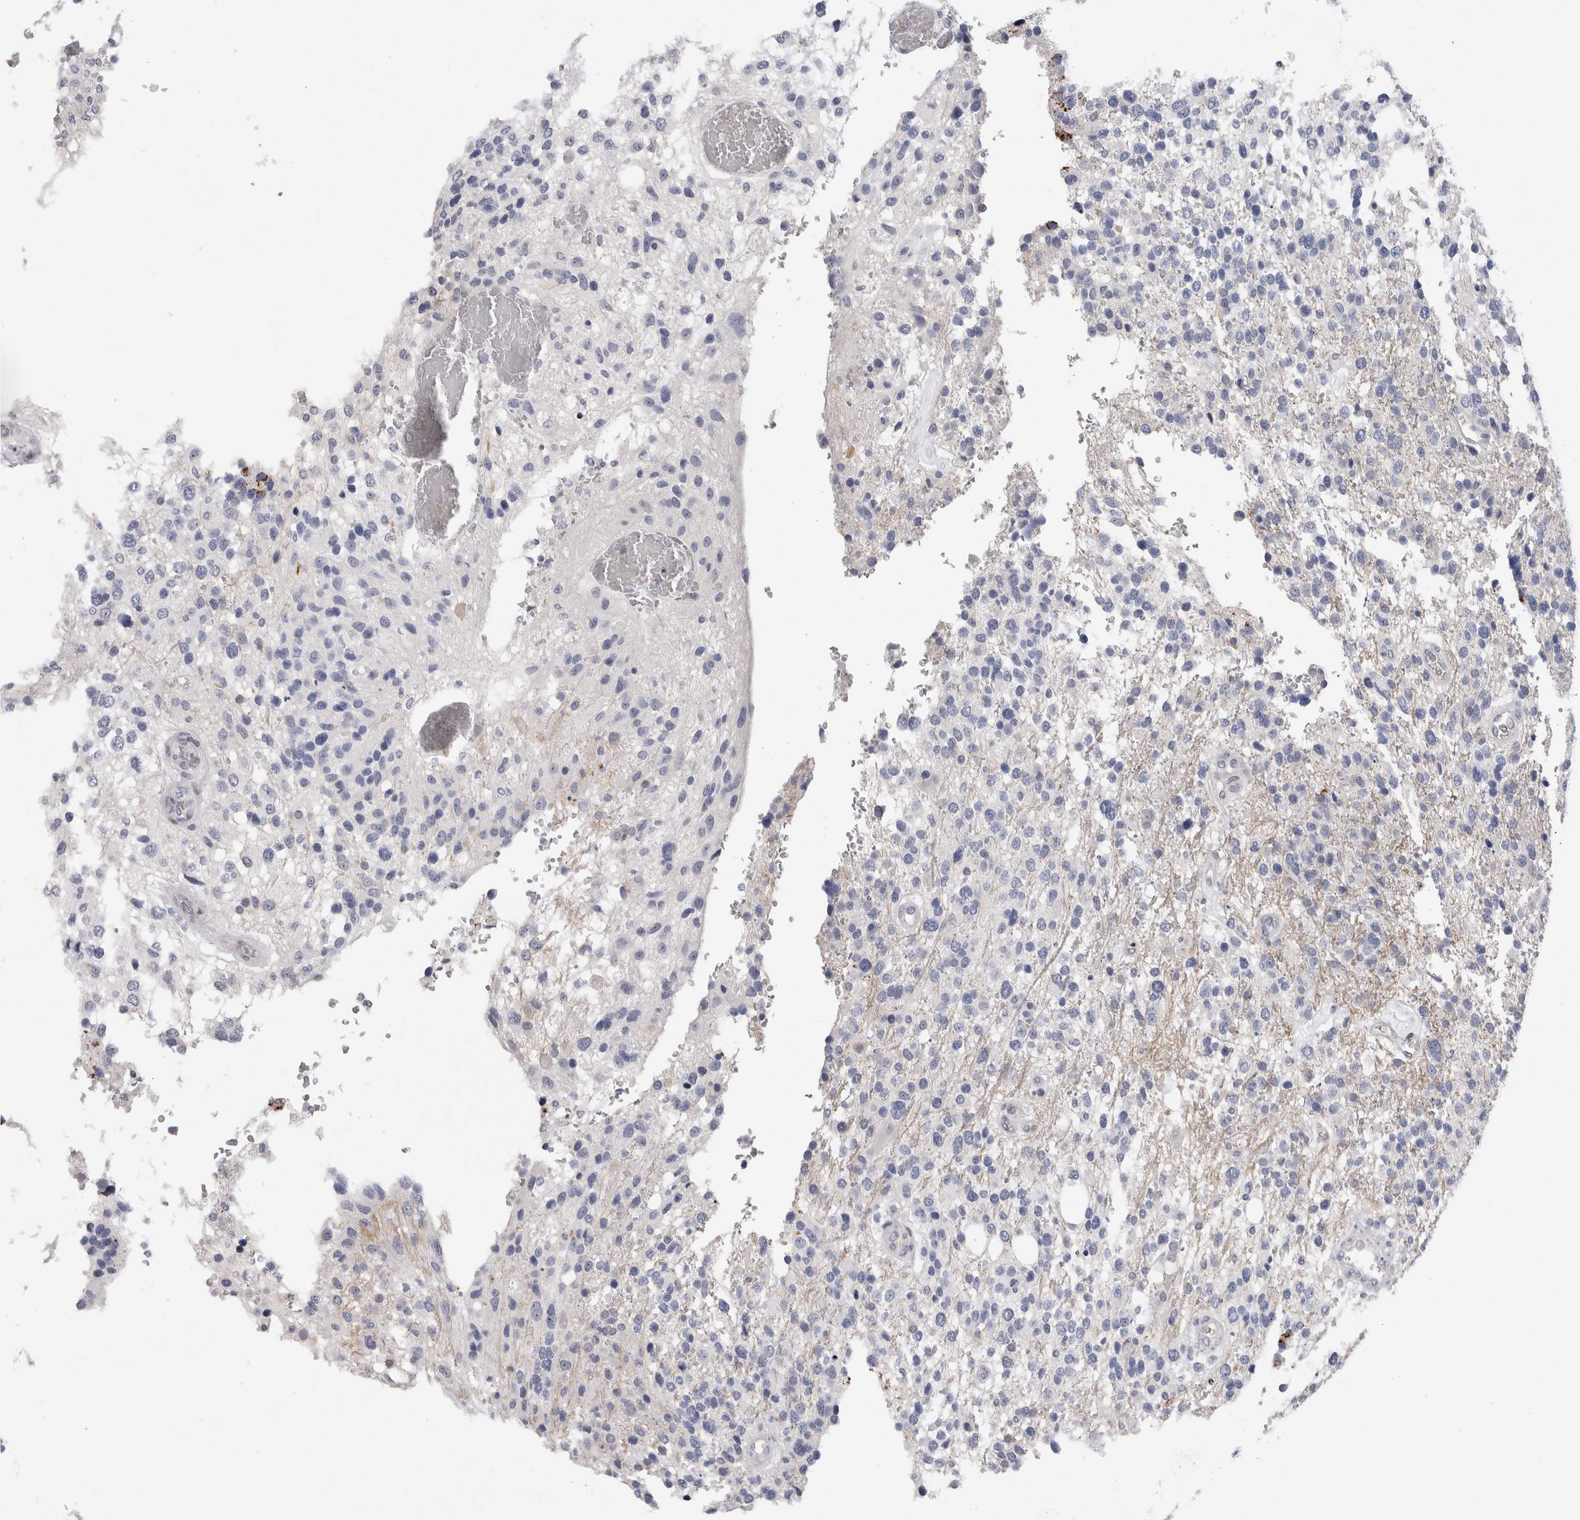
{"staining": {"intensity": "negative", "quantity": "none", "location": "none"}, "tissue": "glioma", "cell_type": "Tumor cells", "image_type": "cancer", "snomed": [{"axis": "morphology", "description": "Glioma, malignant, High grade"}, {"axis": "topography", "description": "Brain"}], "caption": "The image demonstrates no staining of tumor cells in glioma.", "gene": "DMTN", "patient": {"sex": "female", "age": 58}}